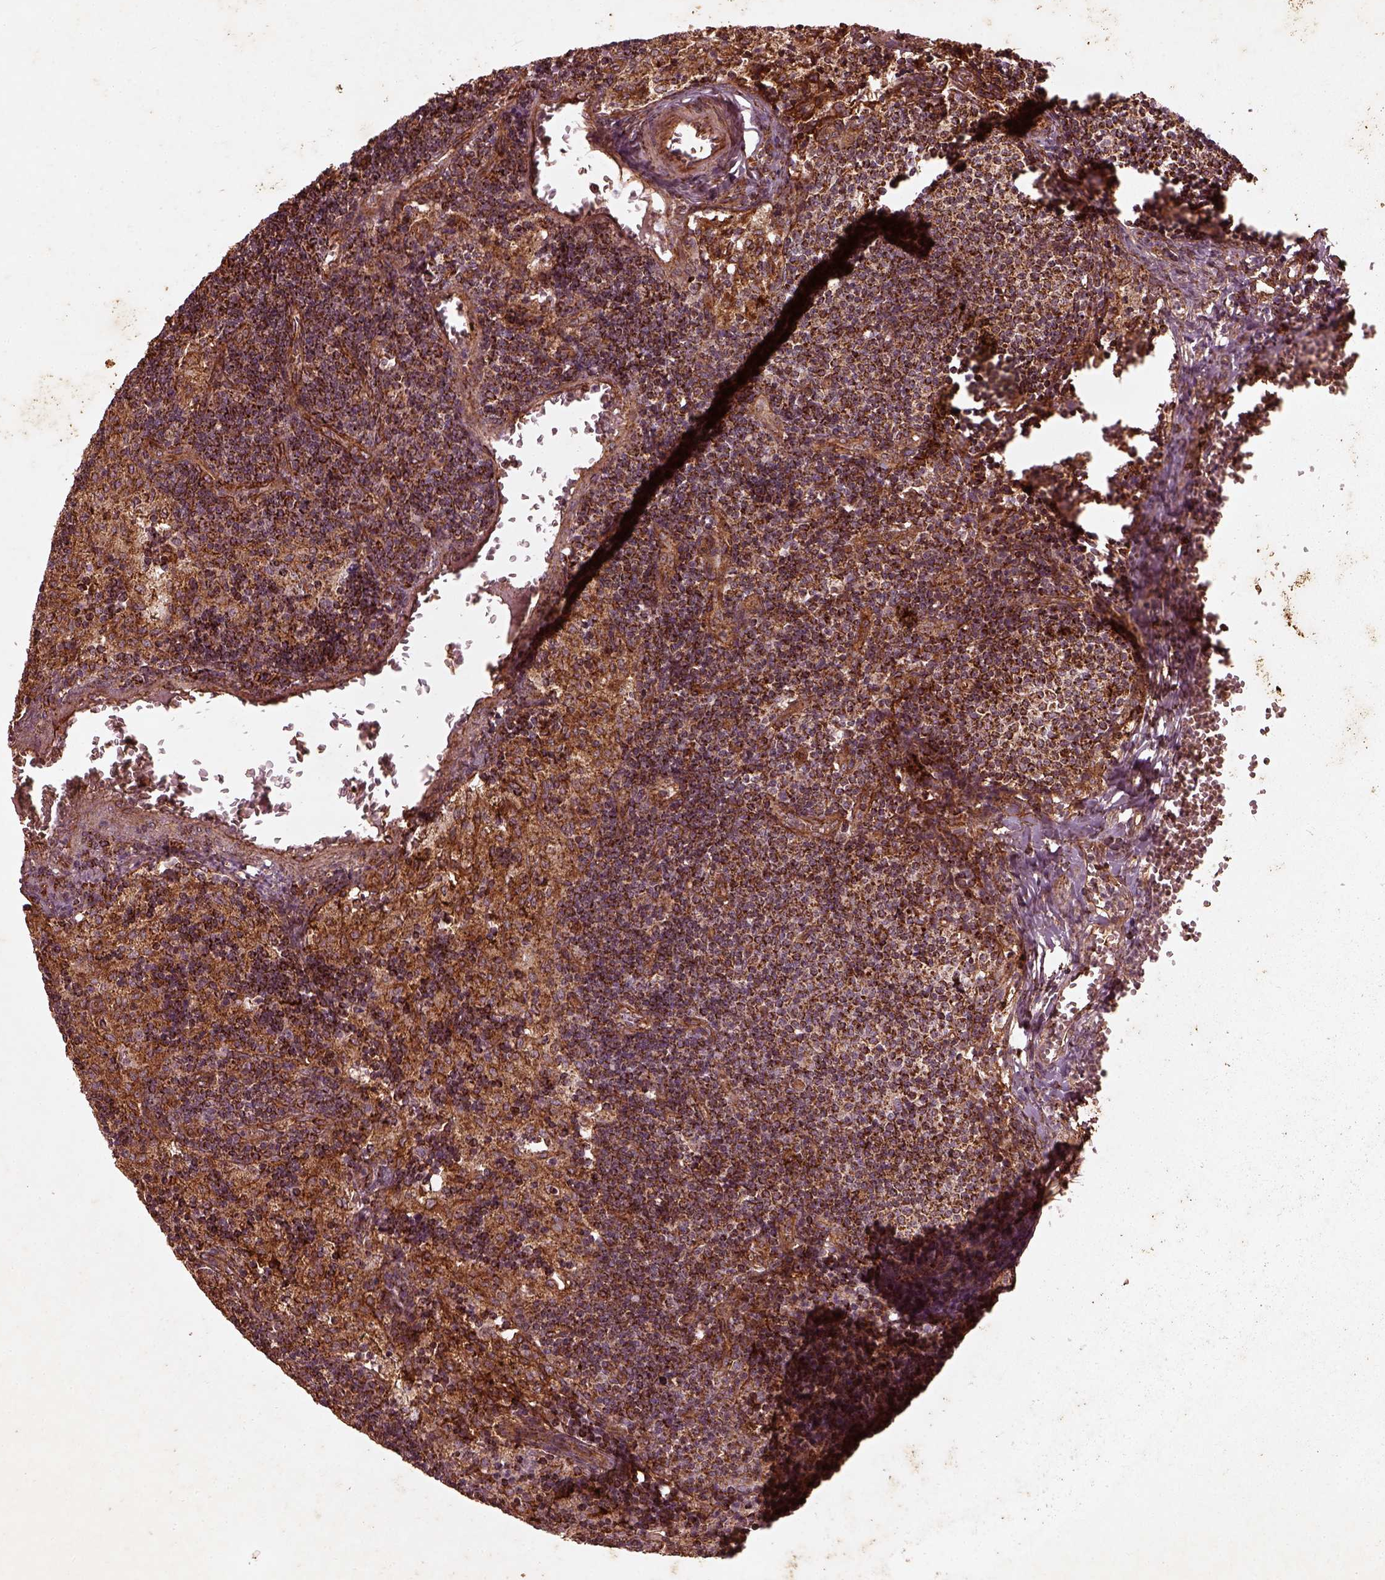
{"staining": {"intensity": "weak", "quantity": ">75%", "location": "cytoplasmic/membranous"}, "tissue": "lymph node", "cell_type": "Germinal center cells", "image_type": "normal", "snomed": [{"axis": "morphology", "description": "Normal tissue, NOS"}, {"axis": "topography", "description": "Lymph node"}], "caption": "Human lymph node stained for a protein (brown) shows weak cytoplasmic/membranous positive staining in approximately >75% of germinal center cells.", "gene": "ENSG00000285130", "patient": {"sex": "female", "age": 50}}